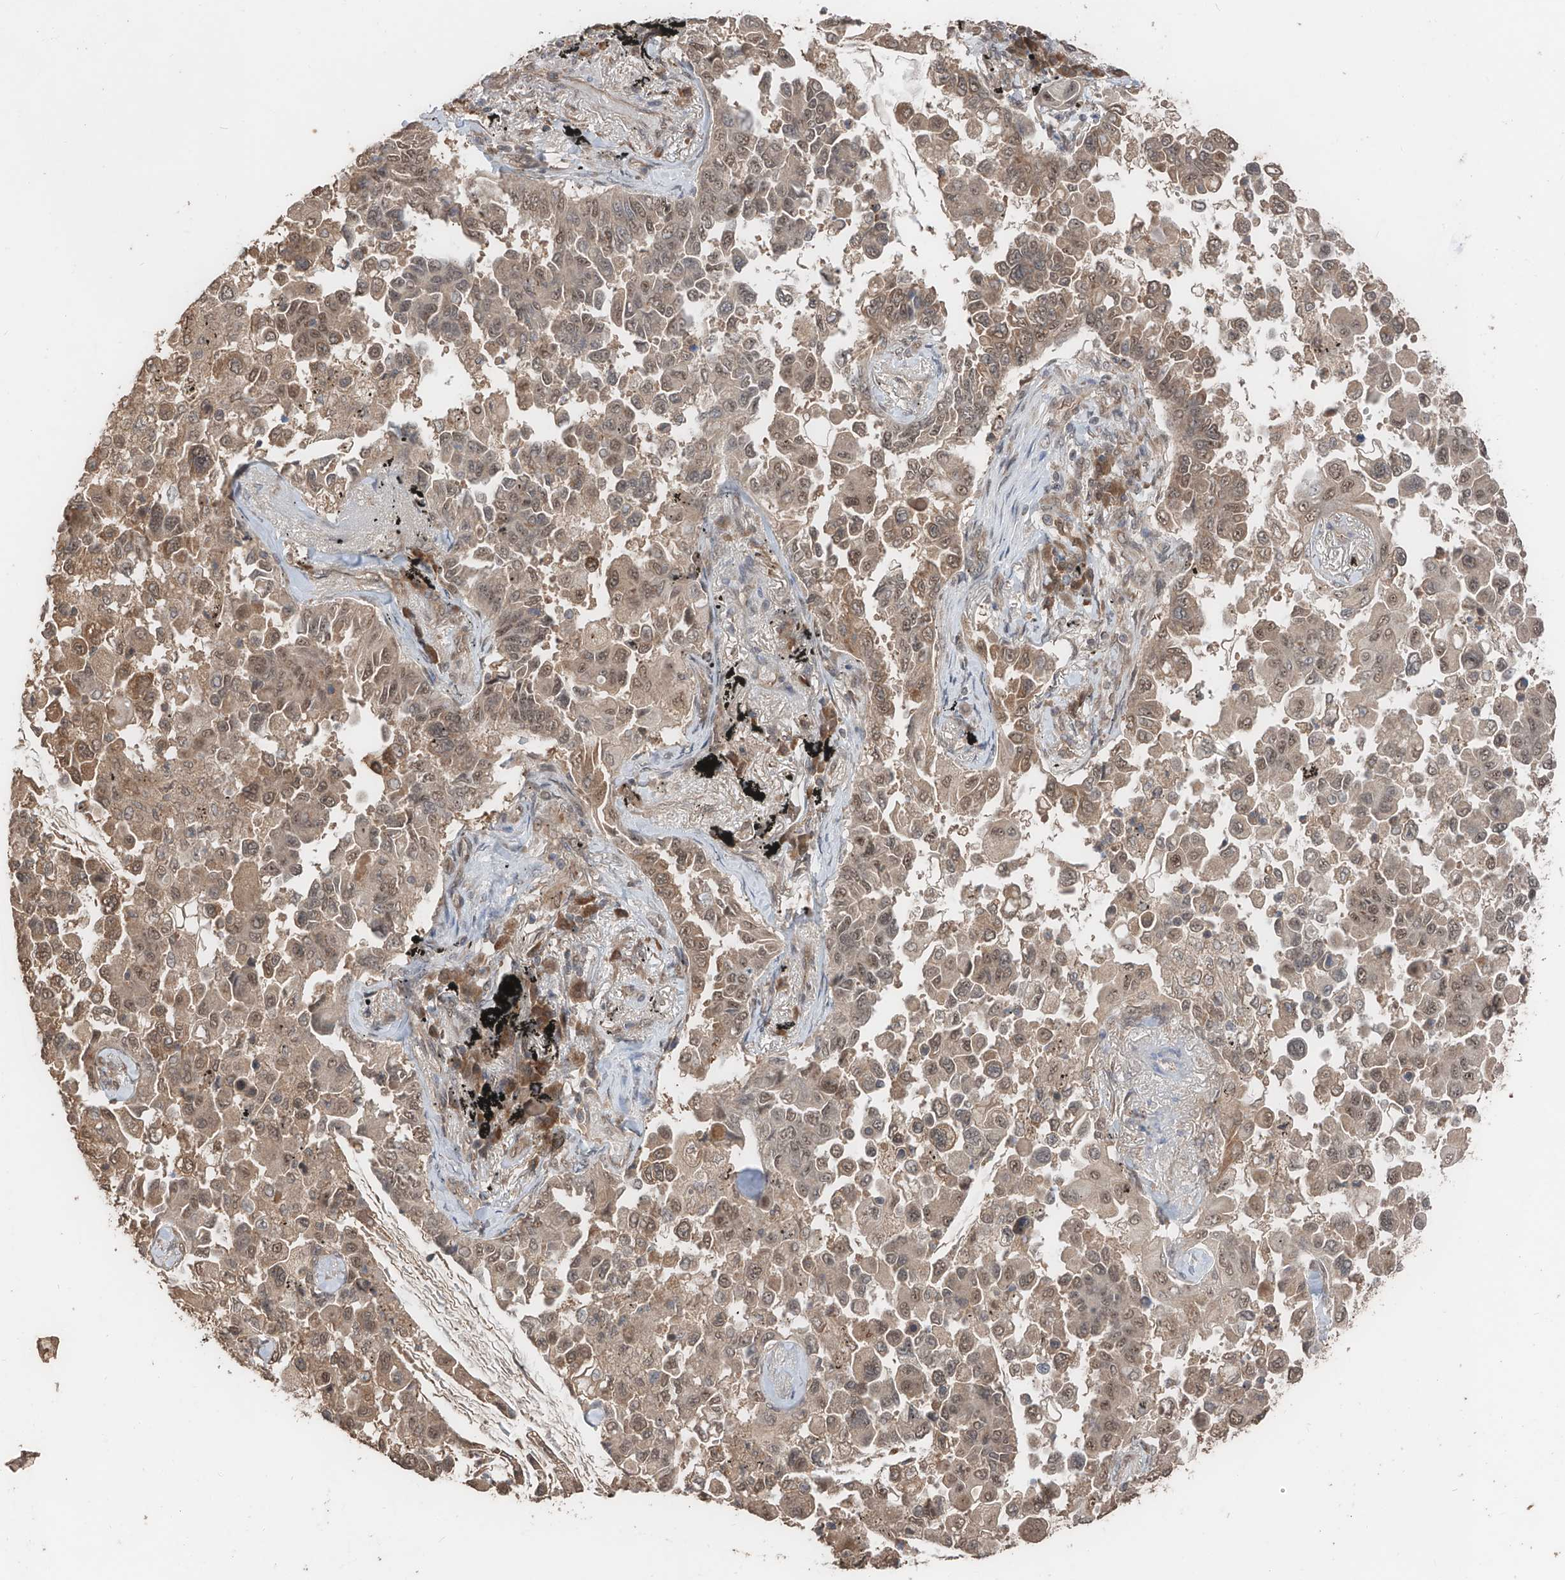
{"staining": {"intensity": "moderate", "quantity": ">75%", "location": "cytoplasmic/membranous,nuclear"}, "tissue": "lung cancer", "cell_type": "Tumor cells", "image_type": "cancer", "snomed": [{"axis": "morphology", "description": "Adenocarcinoma, NOS"}, {"axis": "topography", "description": "Lung"}], "caption": "Immunohistochemical staining of adenocarcinoma (lung) shows medium levels of moderate cytoplasmic/membranous and nuclear positivity in about >75% of tumor cells.", "gene": "FAM135A", "patient": {"sex": "female", "age": 67}}